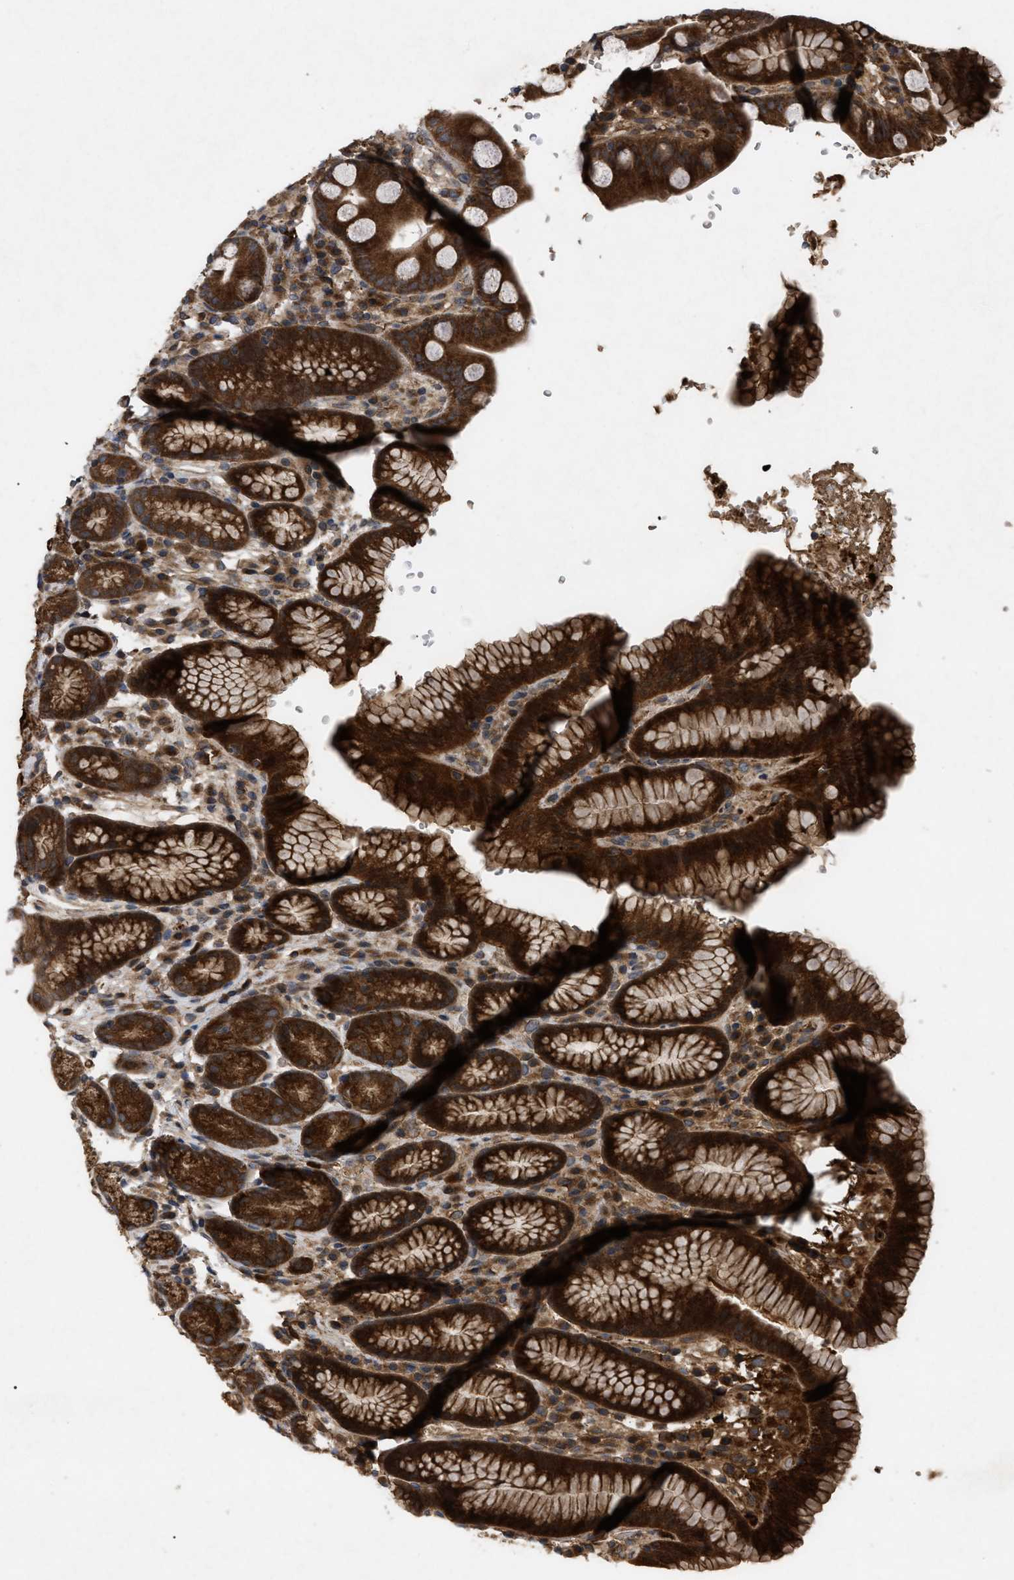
{"staining": {"intensity": "strong", "quantity": ">75%", "location": "cytoplasmic/membranous"}, "tissue": "stomach", "cell_type": "Glandular cells", "image_type": "normal", "snomed": [{"axis": "morphology", "description": "Normal tissue, NOS"}, {"axis": "topography", "description": "Stomach, lower"}], "caption": "Immunohistochemical staining of benign human stomach exhibits >75% levels of strong cytoplasmic/membranous protein staining in about >75% of glandular cells.", "gene": "RAB2A", "patient": {"sex": "male", "age": 52}}